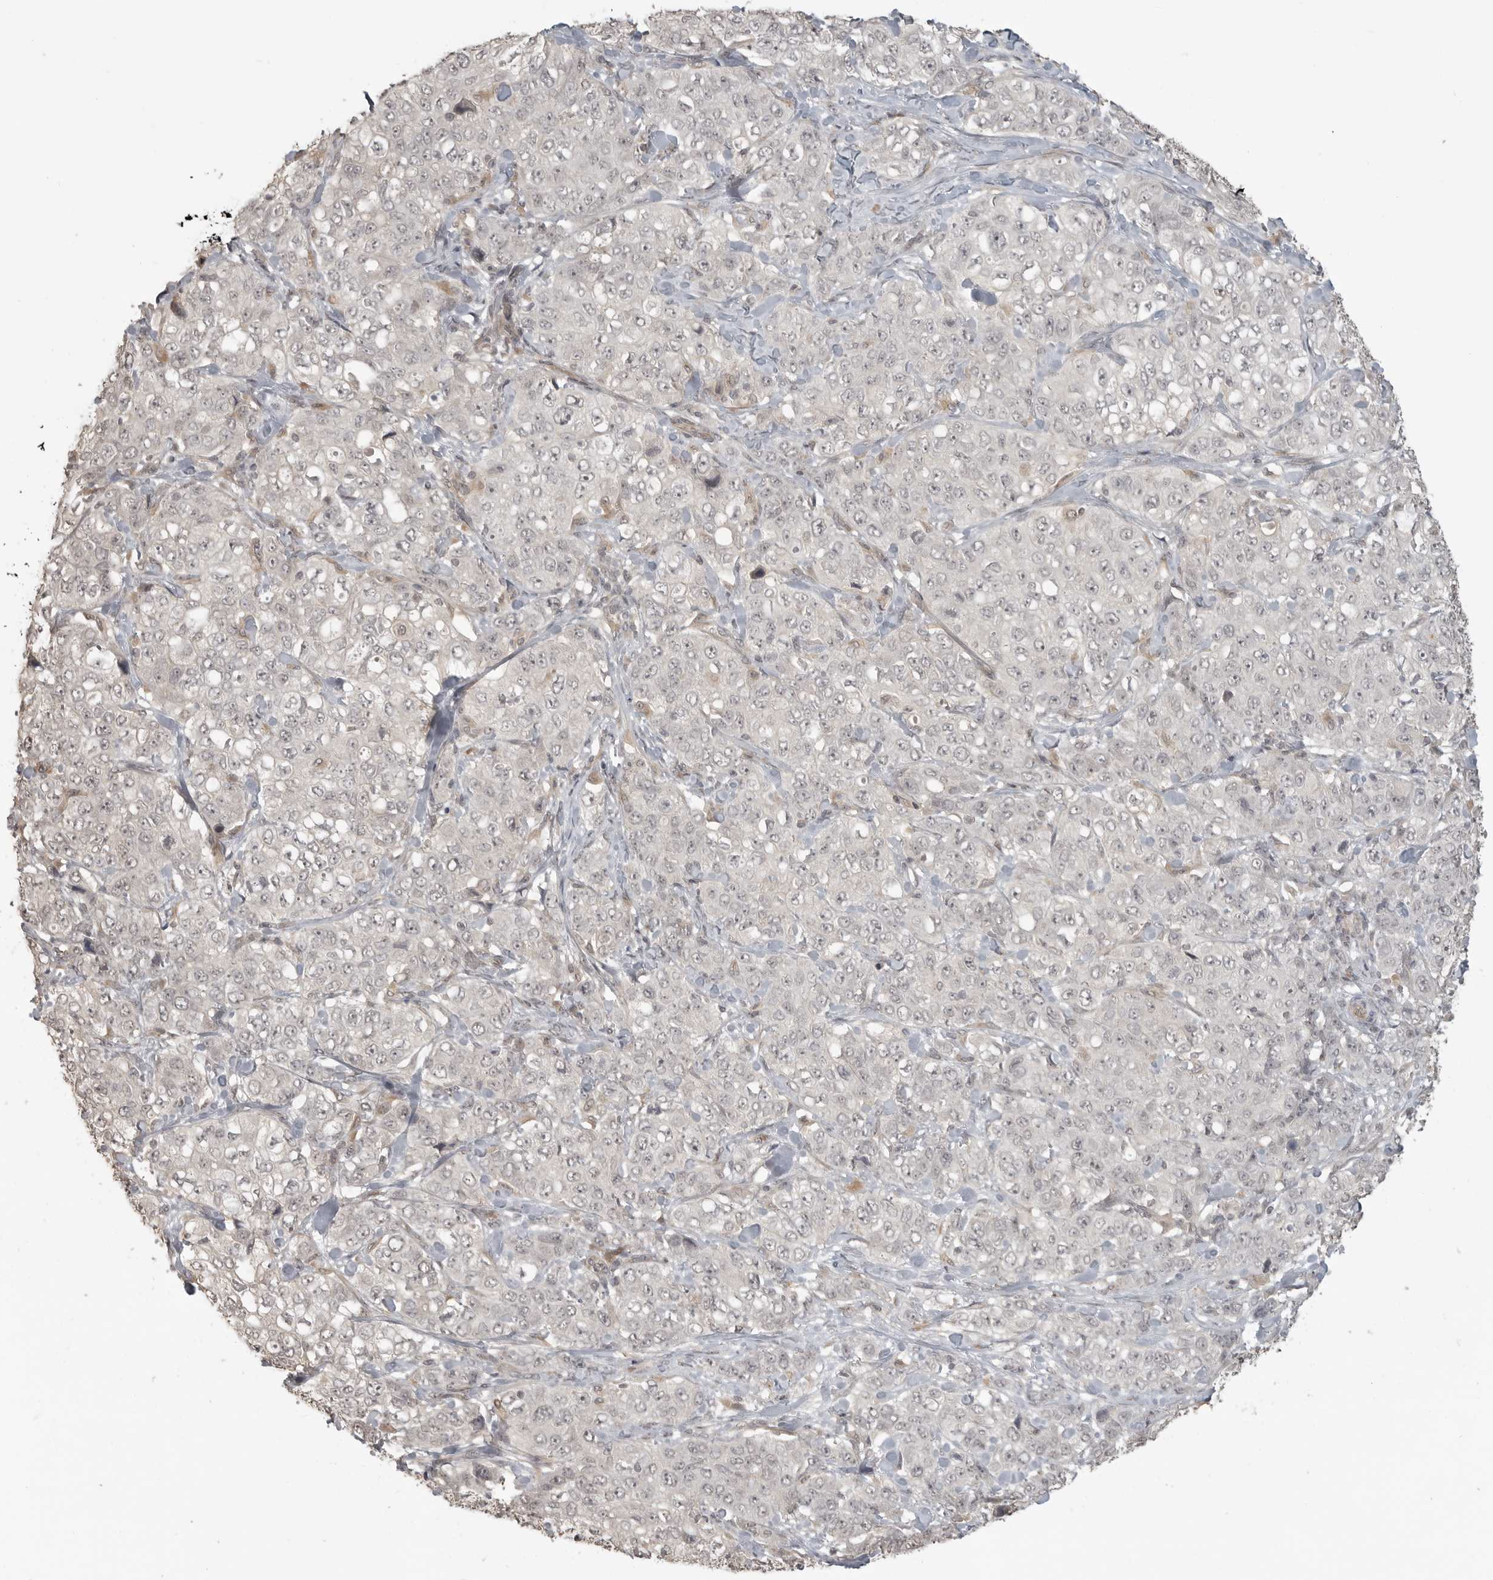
{"staining": {"intensity": "negative", "quantity": "none", "location": "none"}, "tissue": "stomach cancer", "cell_type": "Tumor cells", "image_type": "cancer", "snomed": [{"axis": "morphology", "description": "Adenocarcinoma, NOS"}, {"axis": "topography", "description": "Stomach"}], "caption": "Immunohistochemistry (IHC) of stomach adenocarcinoma displays no positivity in tumor cells.", "gene": "SMG8", "patient": {"sex": "male", "age": 48}}